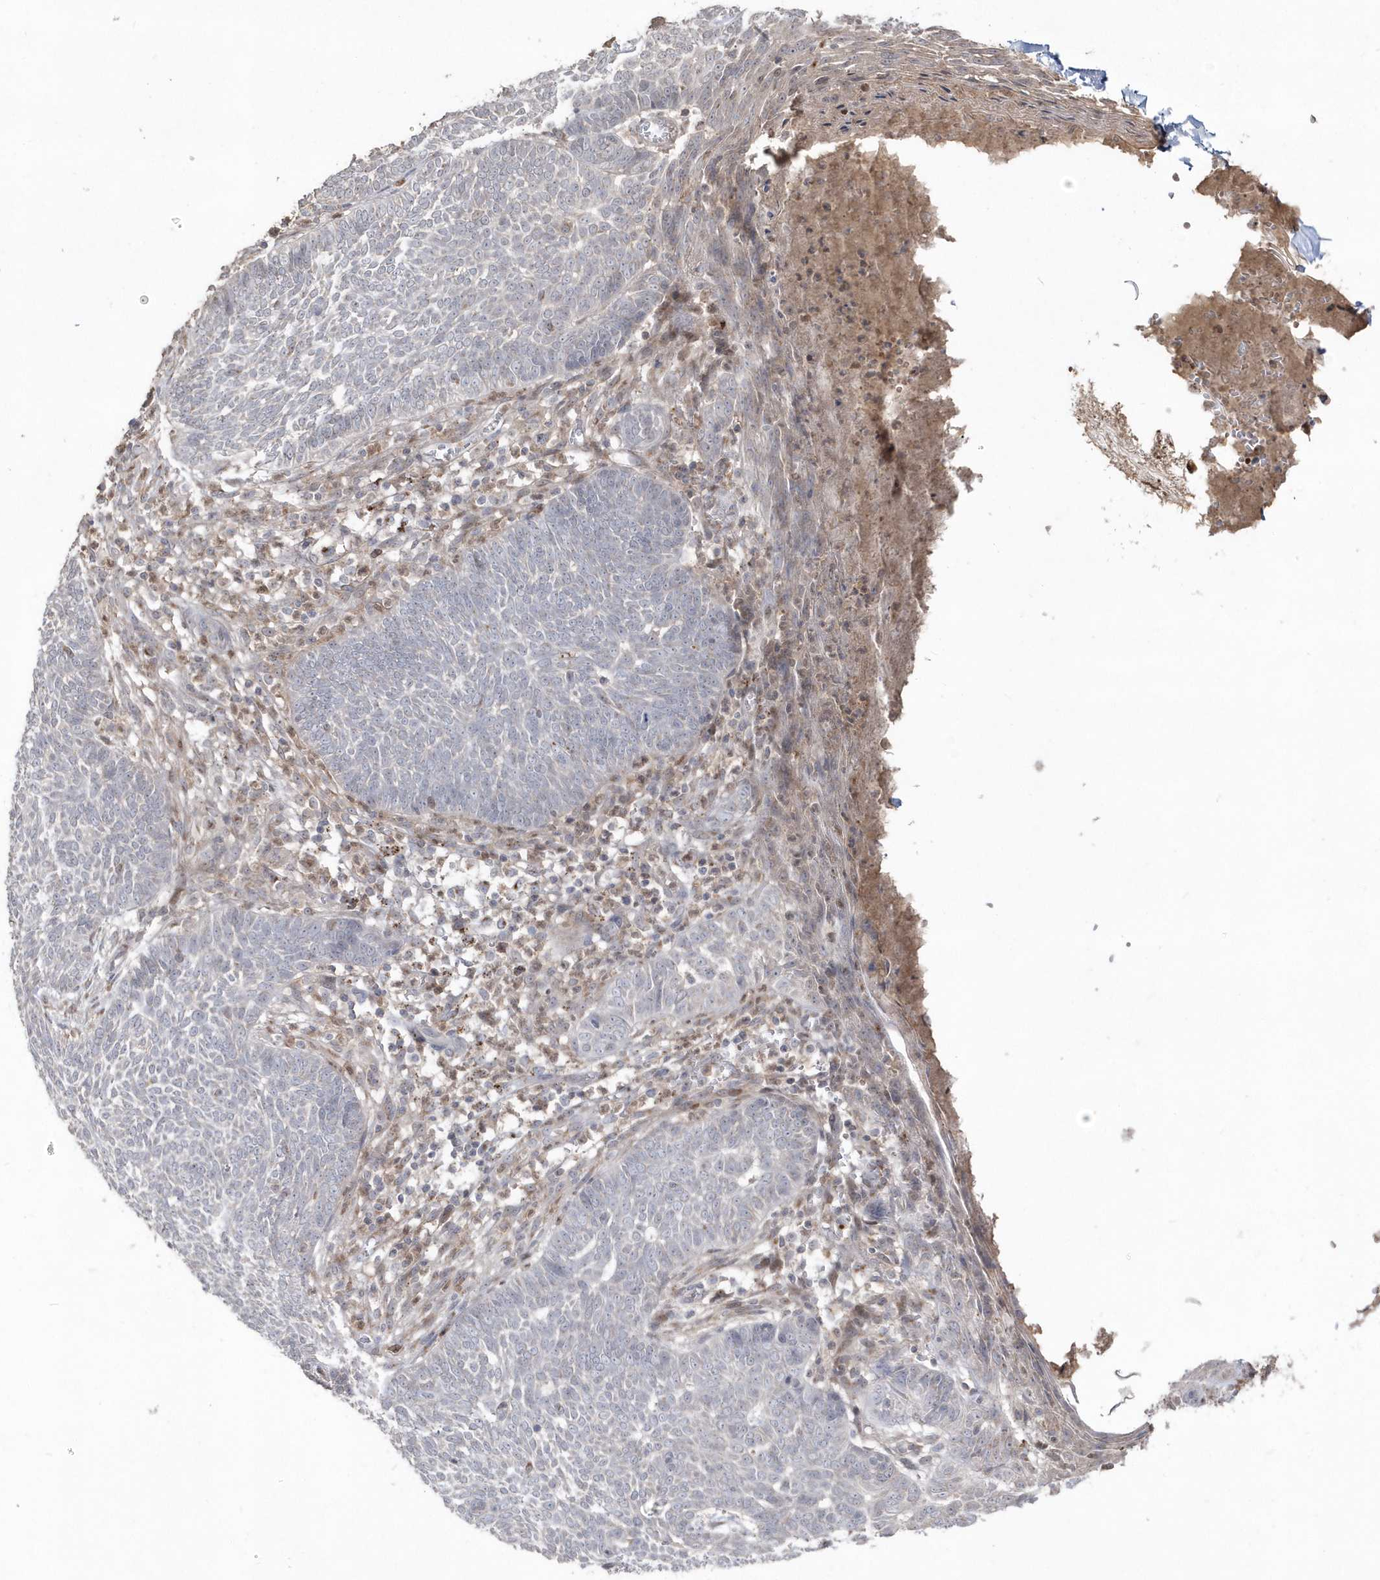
{"staining": {"intensity": "negative", "quantity": "none", "location": "none"}, "tissue": "skin cancer", "cell_type": "Tumor cells", "image_type": "cancer", "snomed": [{"axis": "morphology", "description": "Normal tissue, NOS"}, {"axis": "morphology", "description": "Basal cell carcinoma"}, {"axis": "topography", "description": "Skin"}], "caption": "DAB immunohistochemical staining of skin cancer reveals no significant staining in tumor cells.", "gene": "GEMIN6", "patient": {"sex": "male", "age": 64}}